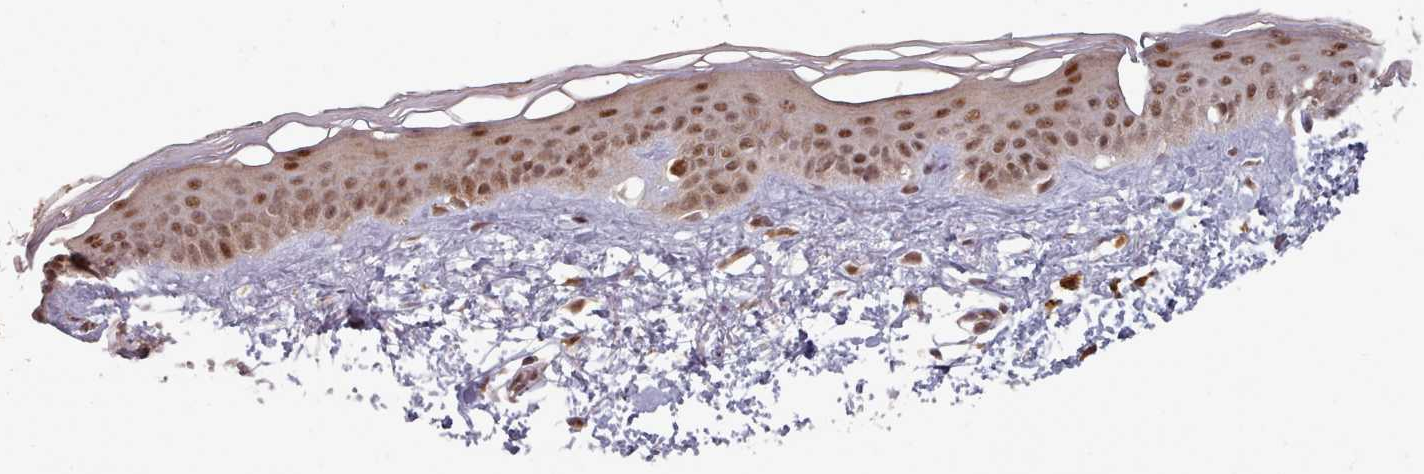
{"staining": {"intensity": "moderate", "quantity": ">75%", "location": "cytoplasmic/membranous,nuclear"}, "tissue": "skin", "cell_type": "Fibroblasts", "image_type": "normal", "snomed": [{"axis": "morphology", "description": "Normal tissue, NOS"}, {"axis": "topography", "description": "Skin"}], "caption": "Skin stained for a protein shows moderate cytoplasmic/membranous,nuclear positivity in fibroblasts. (Brightfield microscopy of DAB IHC at high magnification).", "gene": "DHX8", "patient": {"sex": "female", "age": 58}}